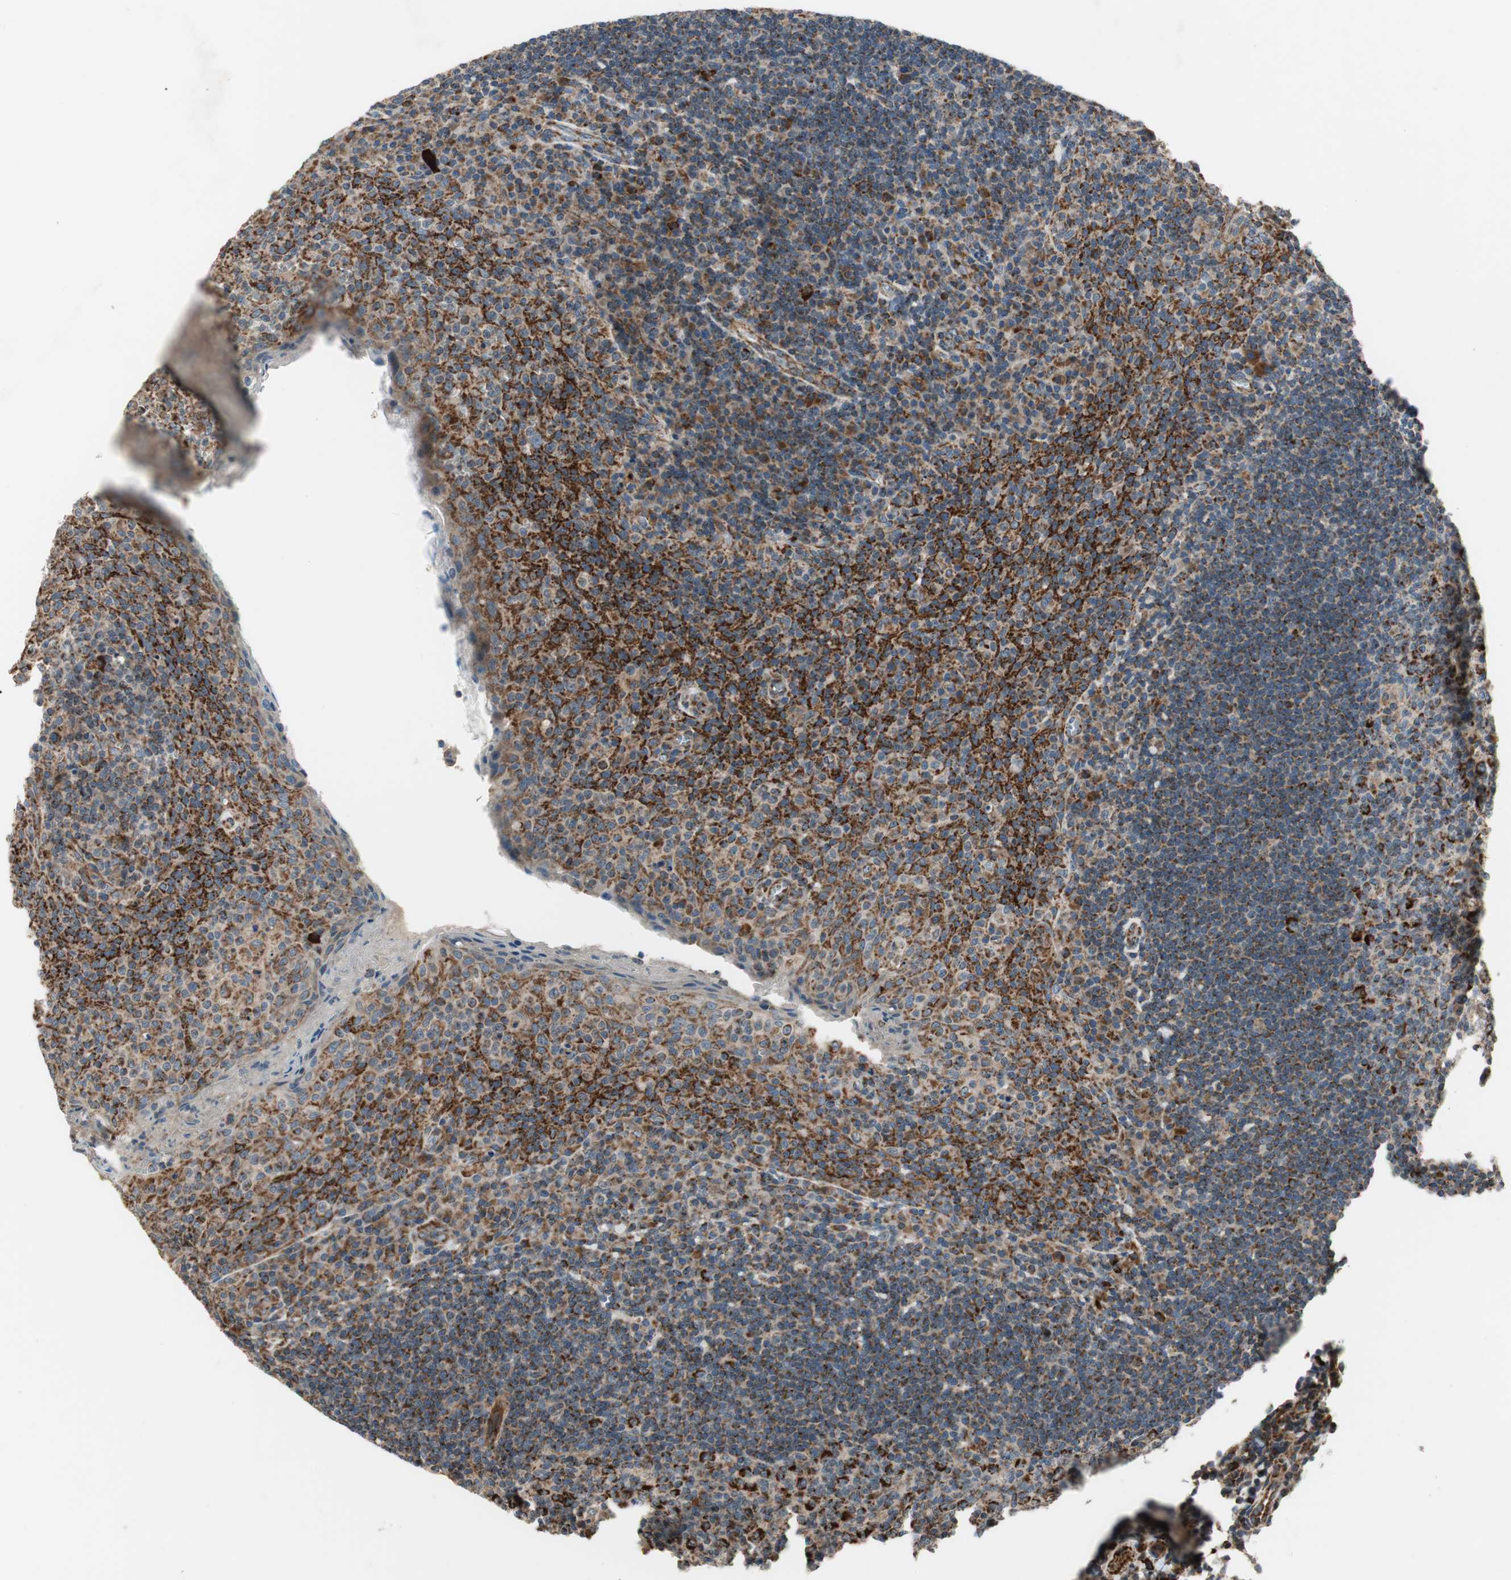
{"staining": {"intensity": "strong", "quantity": "25%-75%", "location": "cytoplasmic/membranous"}, "tissue": "tonsil", "cell_type": "Germinal center cells", "image_type": "normal", "snomed": [{"axis": "morphology", "description": "Normal tissue, NOS"}, {"axis": "topography", "description": "Tonsil"}], "caption": "Immunohistochemistry (IHC) image of unremarkable human tonsil stained for a protein (brown), which exhibits high levels of strong cytoplasmic/membranous expression in approximately 25%-75% of germinal center cells.", "gene": "AKAP1", "patient": {"sex": "male", "age": 17}}